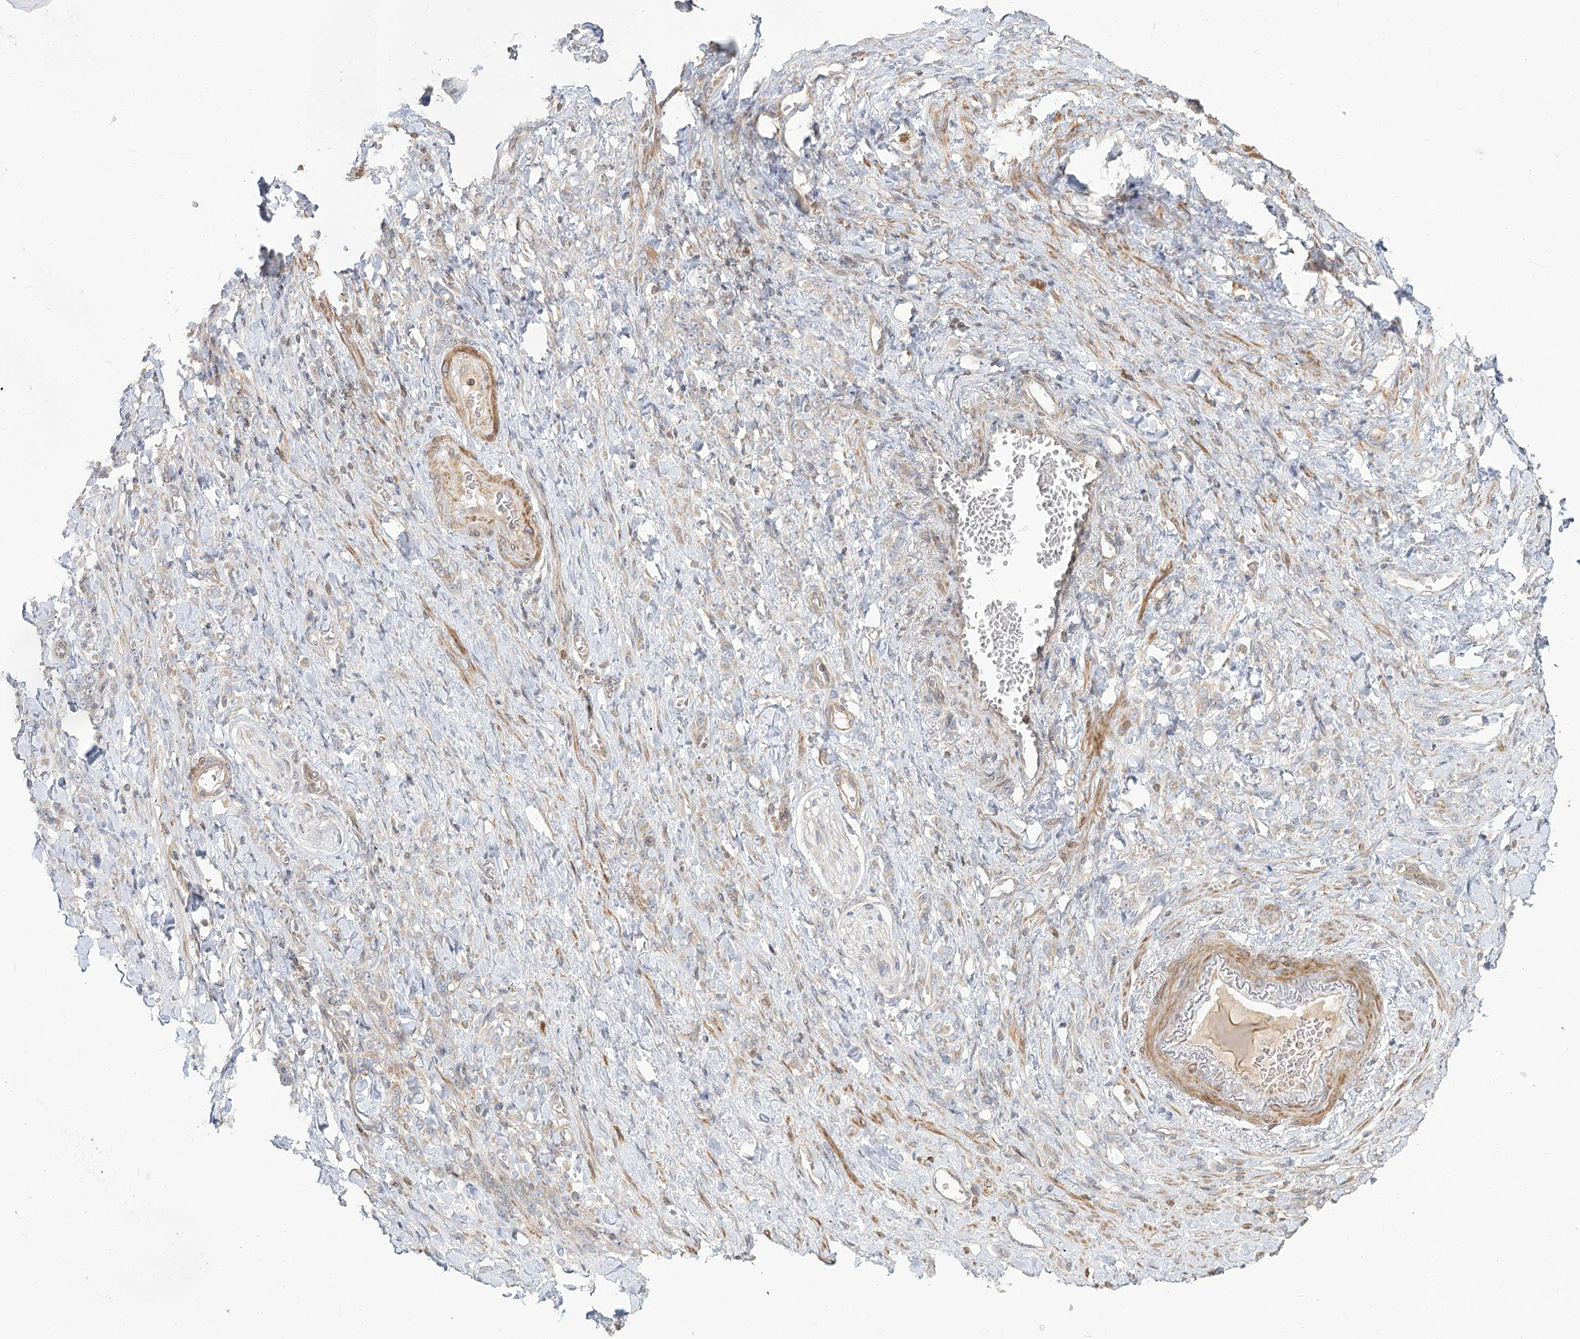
{"staining": {"intensity": "weak", "quantity": "25%-75%", "location": "cytoplasmic/membranous"}, "tissue": "stomach cancer", "cell_type": "Tumor cells", "image_type": "cancer", "snomed": [{"axis": "morphology", "description": "Normal tissue, NOS"}, {"axis": "morphology", "description": "Adenocarcinoma, NOS"}, {"axis": "topography", "description": "Stomach"}], "caption": "Stomach cancer (adenocarcinoma) was stained to show a protein in brown. There is low levels of weak cytoplasmic/membranous staining in approximately 25%-75% of tumor cells. (DAB = brown stain, brightfield microscopy at high magnification).", "gene": "MTMR3", "patient": {"sex": "male", "age": 82}}